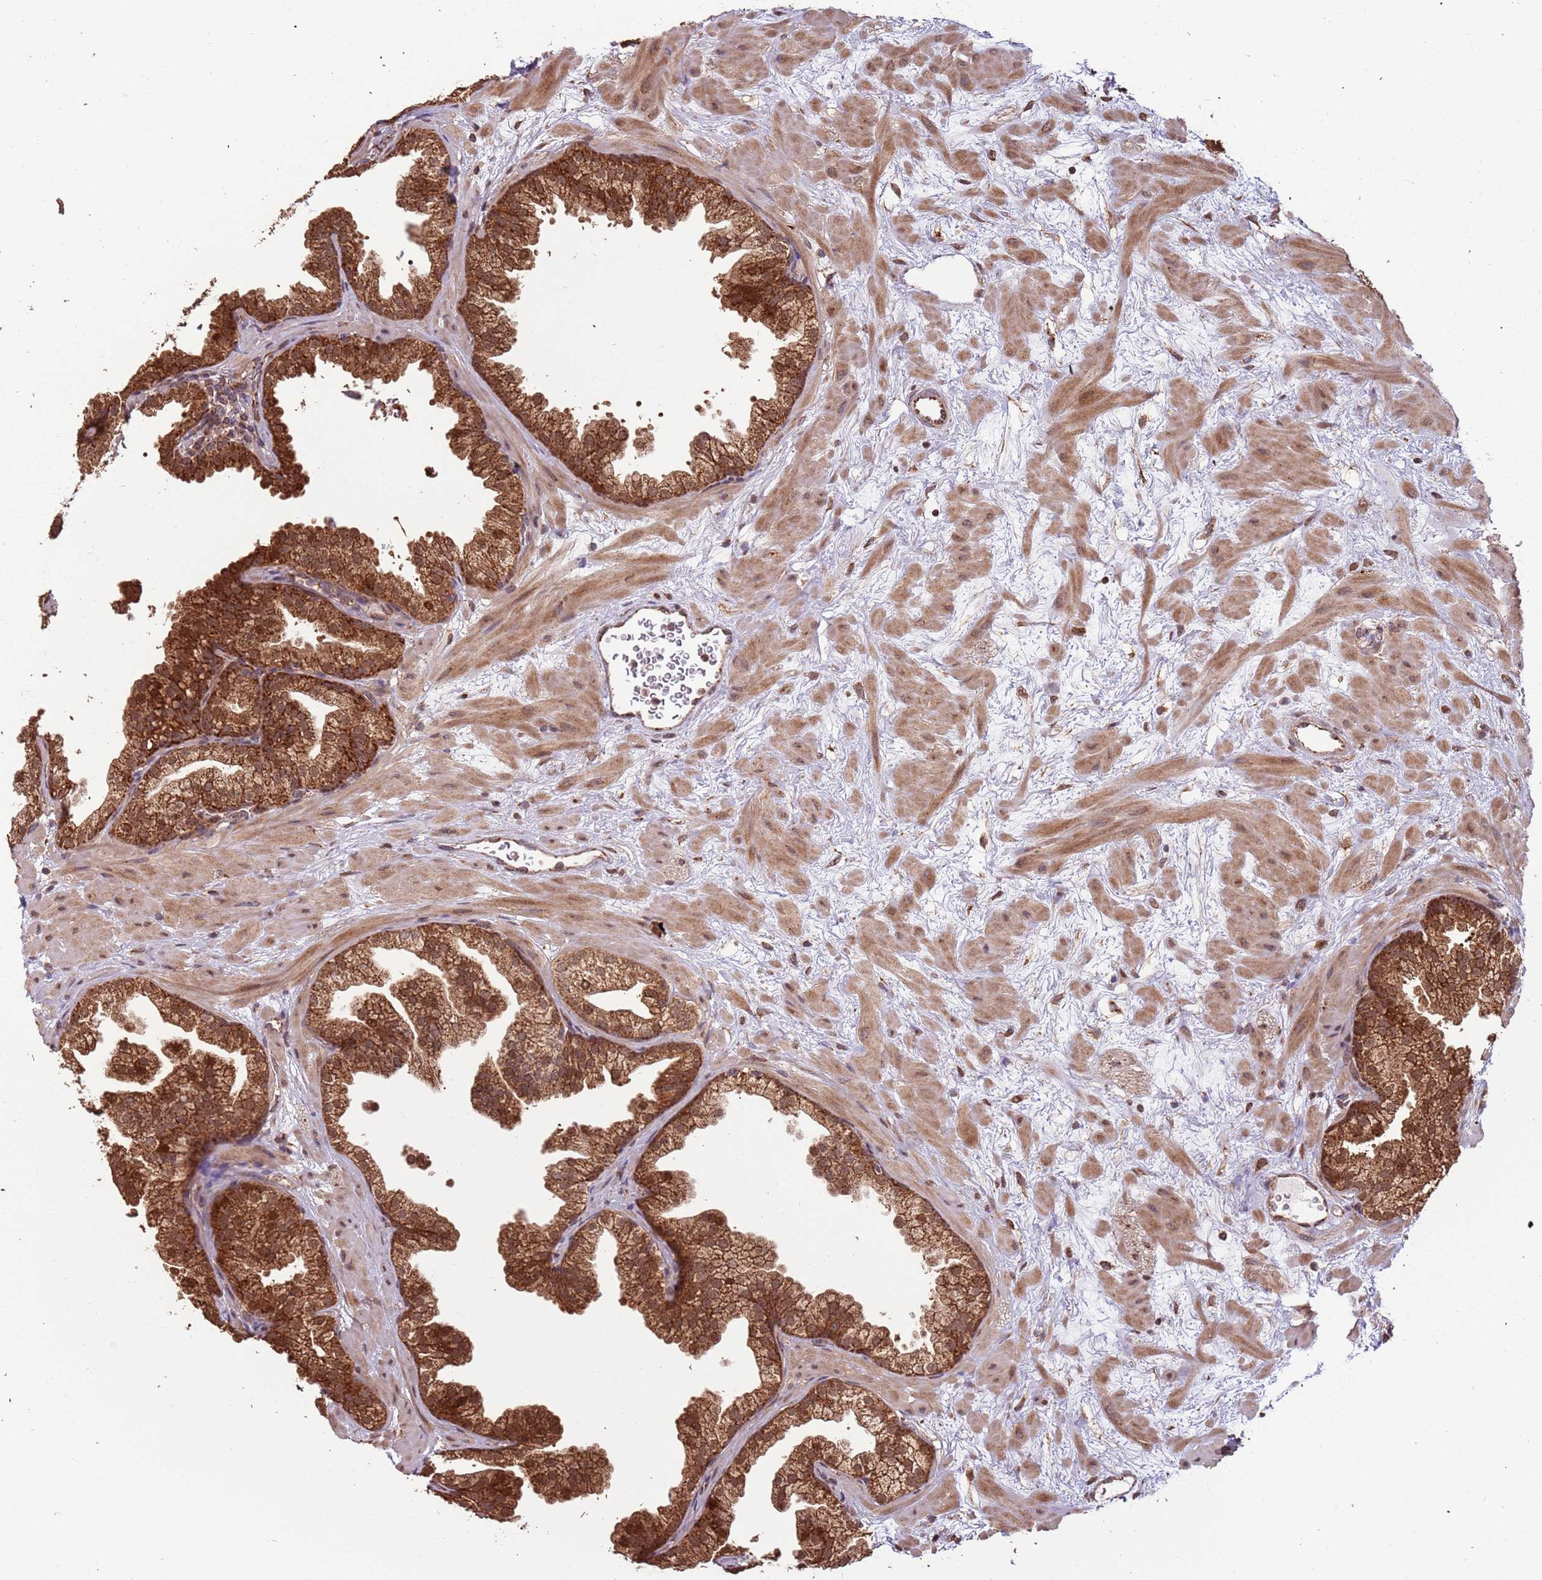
{"staining": {"intensity": "strong", "quantity": ">75%", "location": "cytoplasmic/membranous,nuclear"}, "tissue": "prostate", "cell_type": "Glandular cells", "image_type": "normal", "snomed": [{"axis": "morphology", "description": "Normal tissue, NOS"}, {"axis": "topography", "description": "Prostate"}], "caption": "Normal prostate was stained to show a protein in brown. There is high levels of strong cytoplasmic/membranous,nuclear expression in about >75% of glandular cells.", "gene": "IL17RD", "patient": {"sex": "male", "age": 37}}